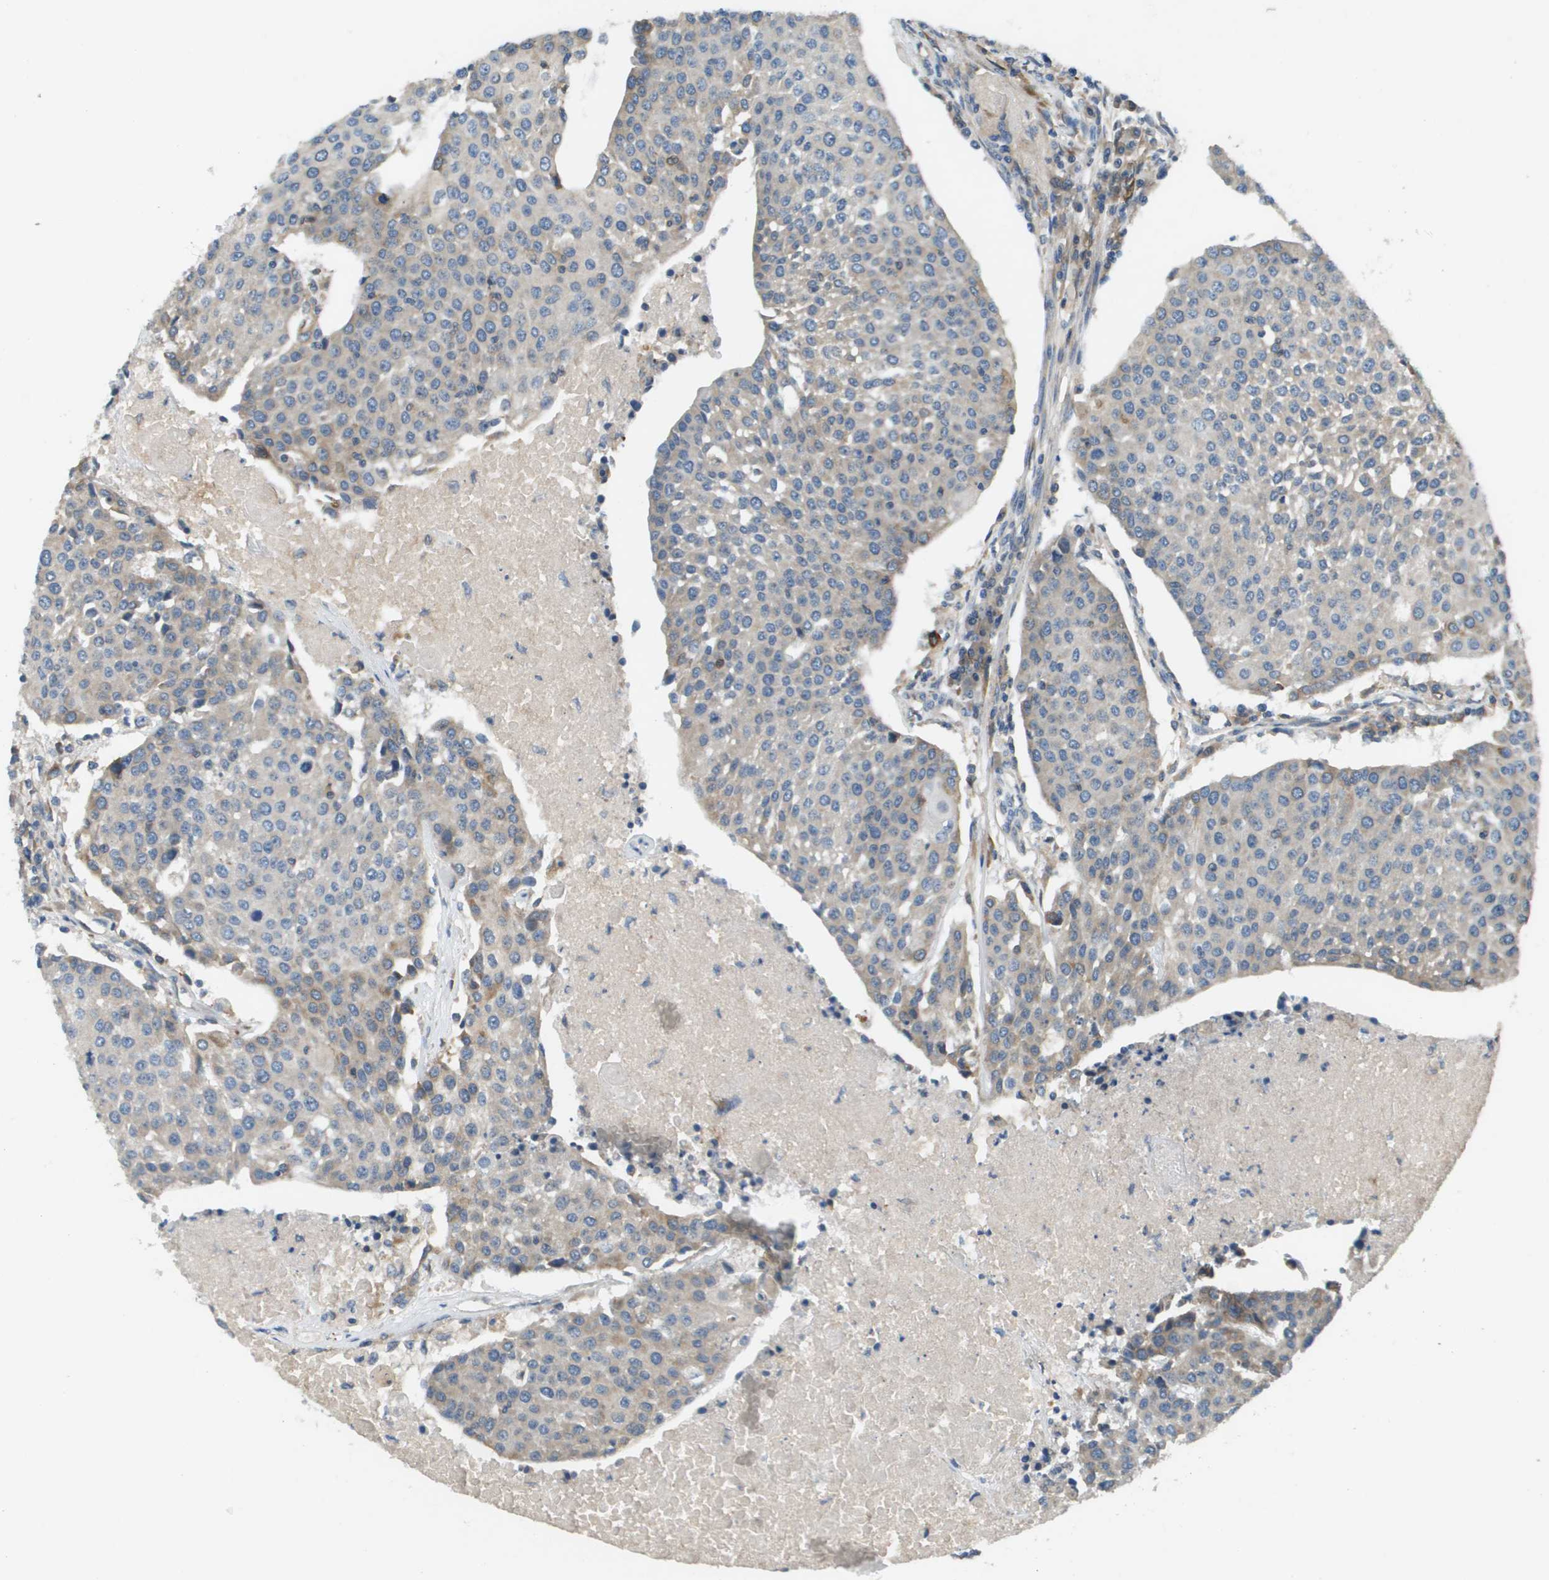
{"staining": {"intensity": "negative", "quantity": "none", "location": "none"}, "tissue": "urothelial cancer", "cell_type": "Tumor cells", "image_type": "cancer", "snomed": [{"axis": "morphology", "description": "Urothelial carcinoma, High grade"}, {"axis": "topography", "description": "Urinary bladder"}], "caption": "This is an immunohistochemistry photomicrograph of urothelial cancer. There is no expression in tumor cells.", "gene": "SAMSN1", "patient": {"sex": "female", "age": 85}}